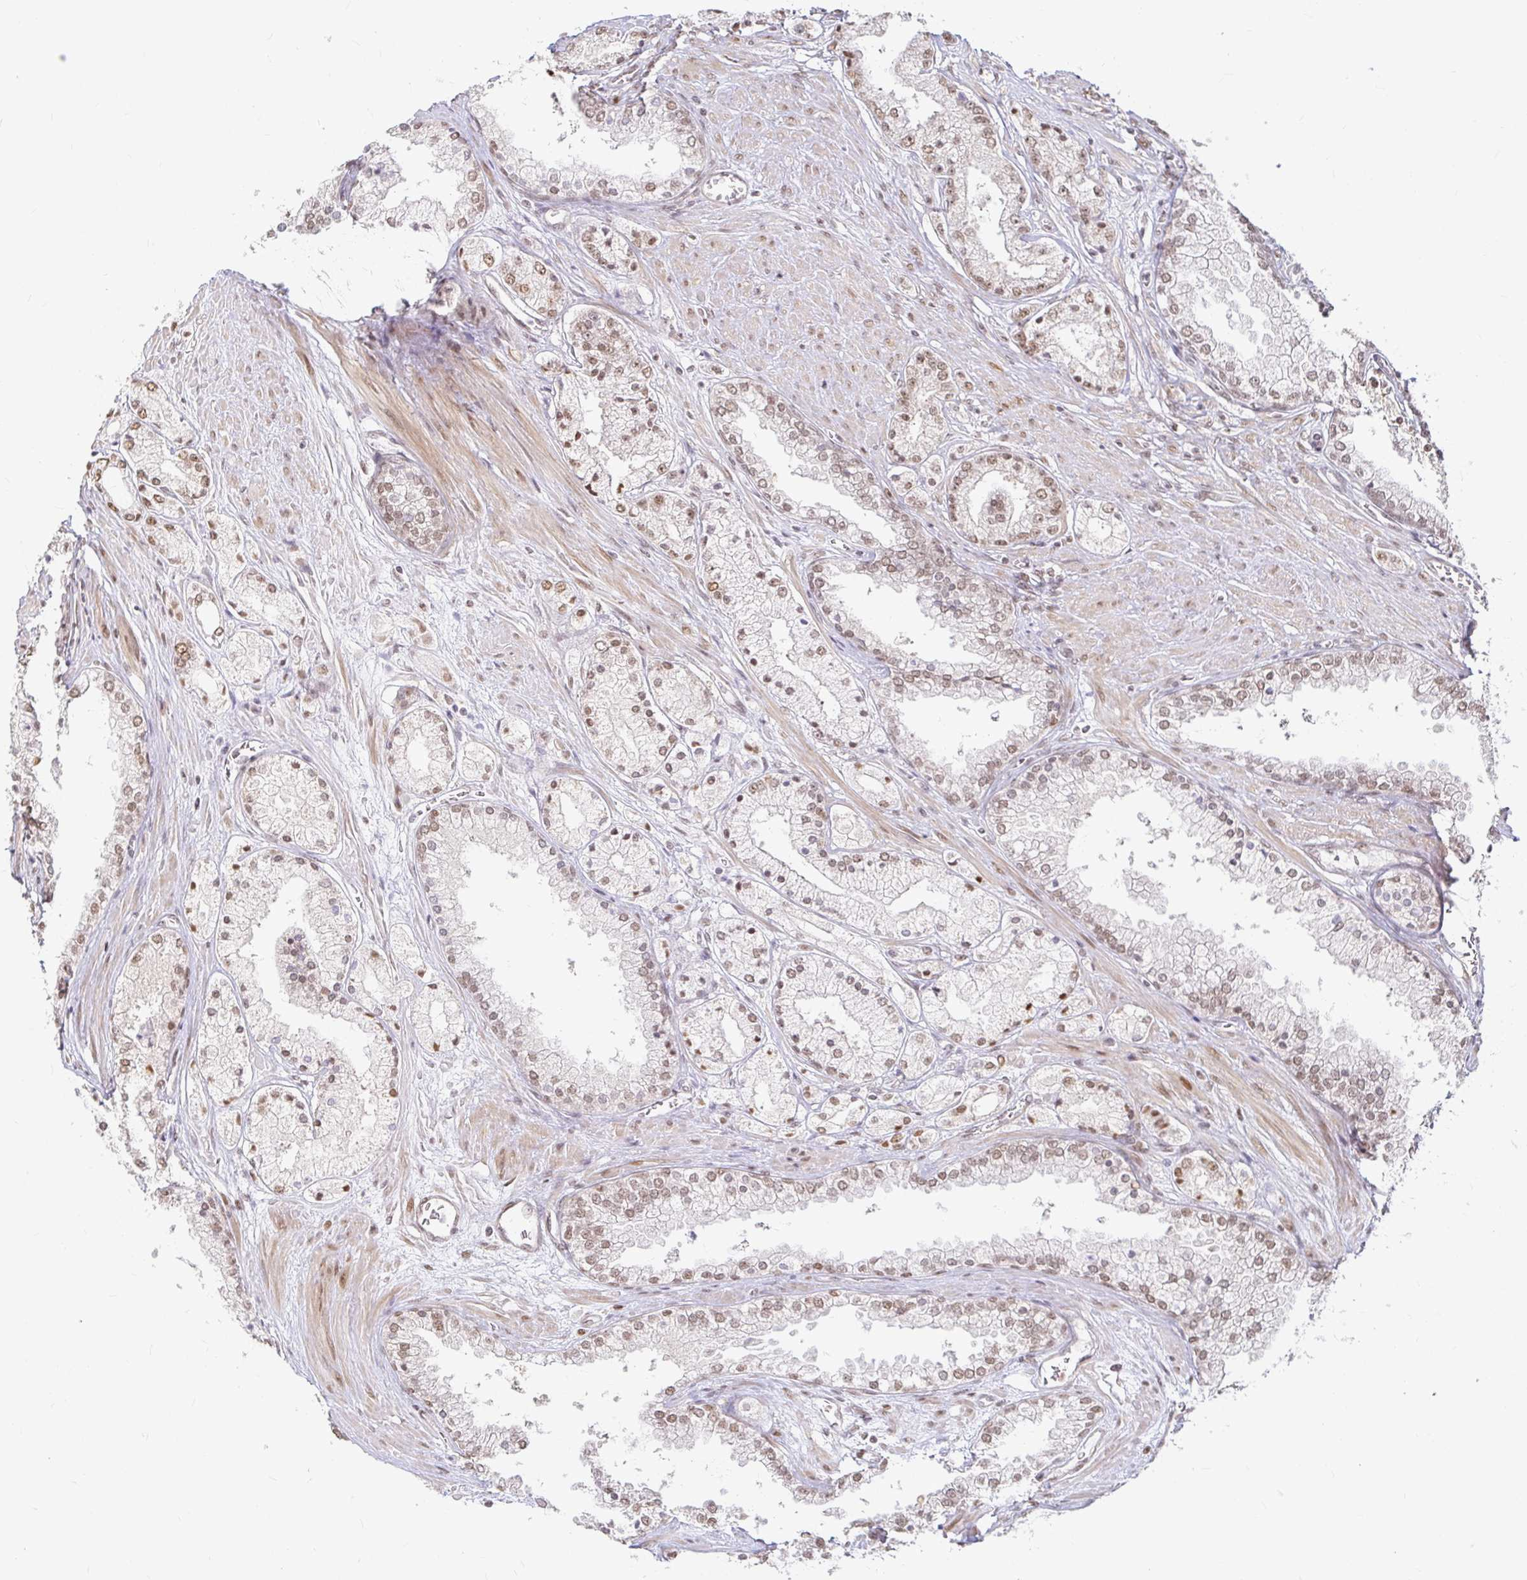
{"staining": {"intensity": "moderate", "quantity": "25%-75%", "location": "nuclear"}, "tissue": "prostate cancer", "cell_type": "Tumor cells", "image_type": "cancer", "snomed": [{"axis": "morphology", "description": "Adenocarcinoma, High grade"}, {"axis": "topography", "description": "Prostate"}], "caption": "There is medium levels of moderate nuclear staining in tumor cells of prostate cancer (high-grade adenocarcinoma), as demonstrated by immunohistochemical staining (brown color).", "gene": "HNRNPU", "patient": {"sex": "male", "age": 66}}